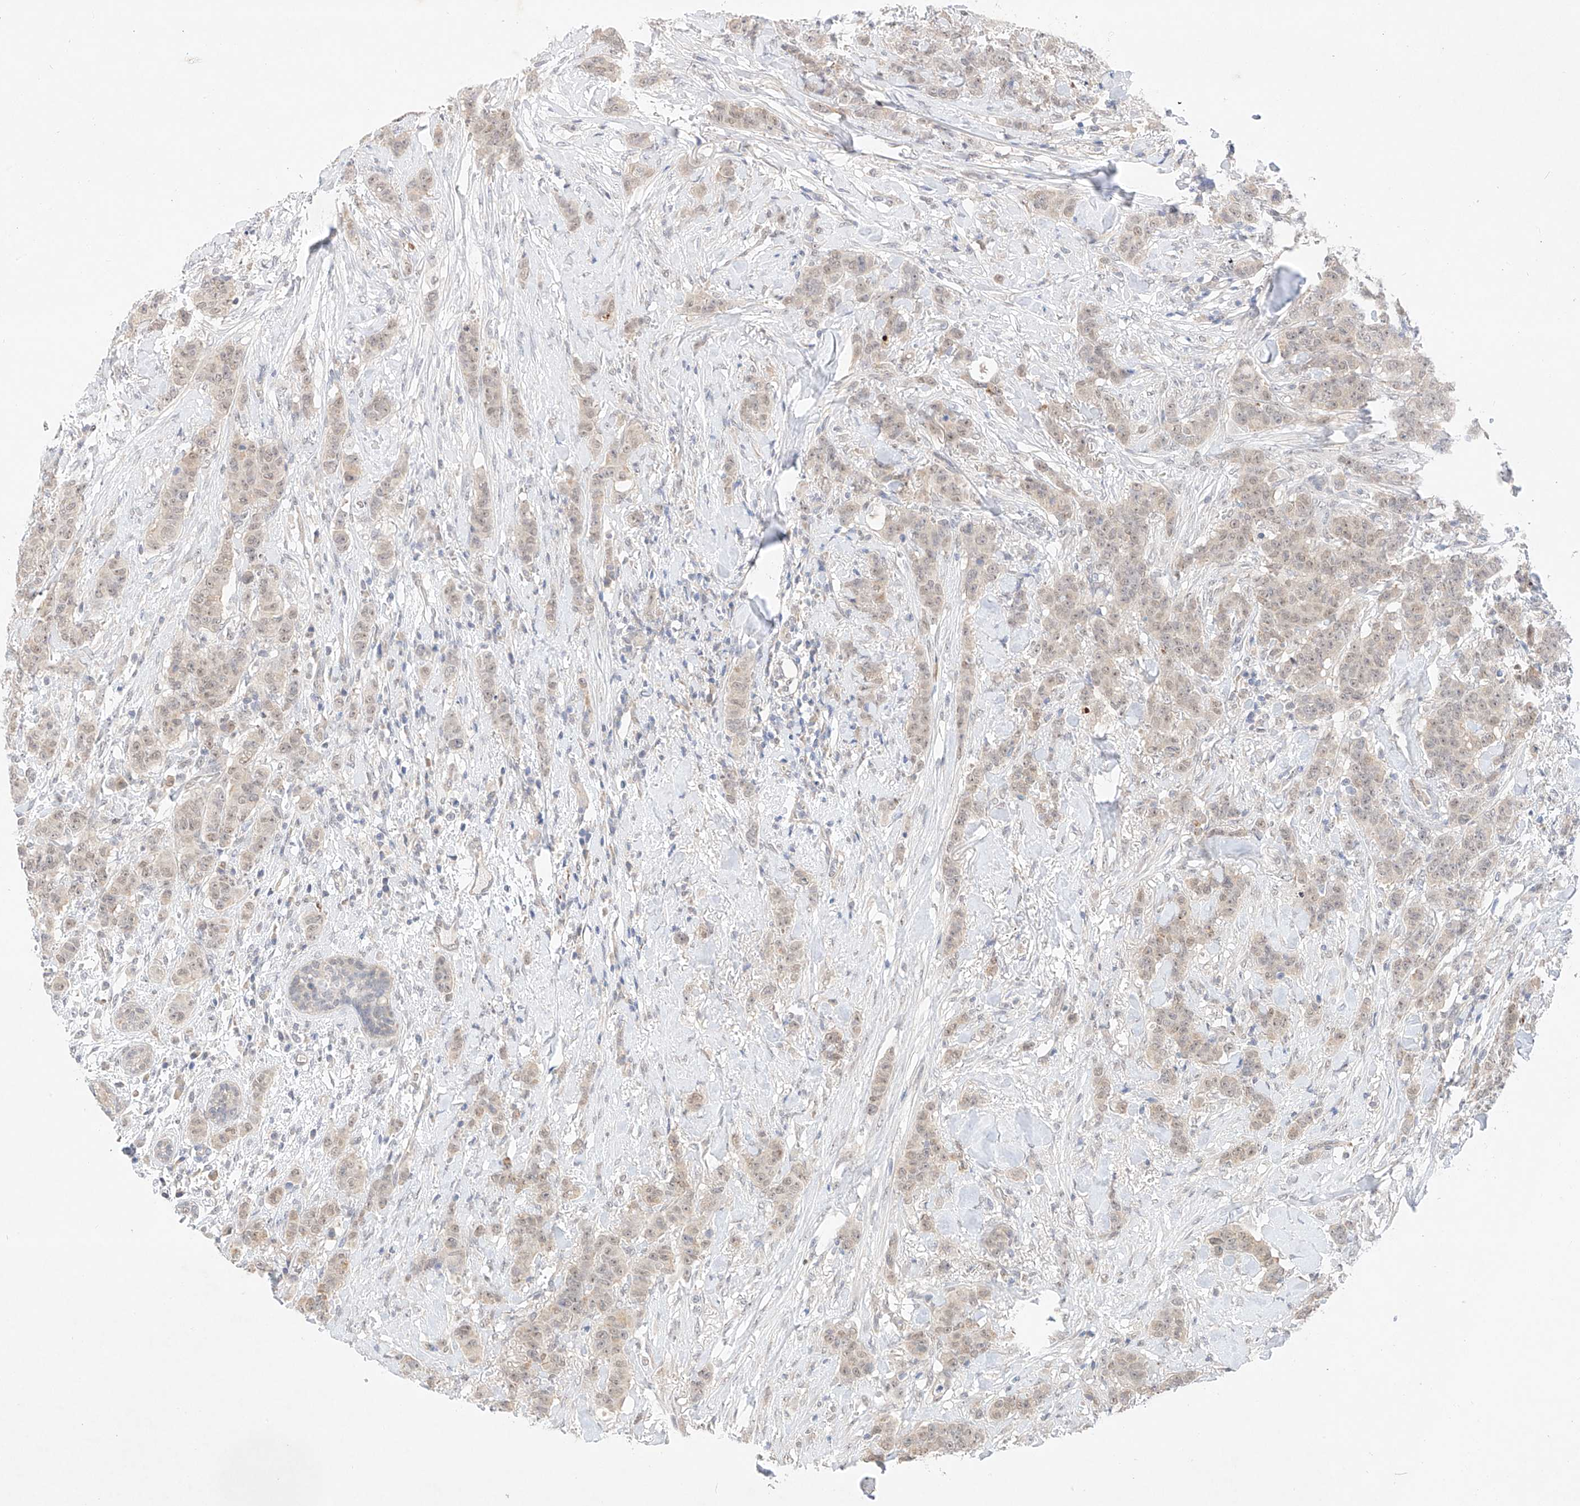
{"staining": {"intensity": "weak", "quantity": ">75%", "location": "nuclear"}, "tissue": "breast cancer", "cell_type": "Tumor cells", "image_type": "cancer", "snomed": [{"axis": "morphology", "description": "Duct carcinoma"}, {"axis": "topography", "description": "Breast"}], "caption": "A low amount of weak nuclear staining is present in about >75% of tumor cells in breast cancer (invasive ductal carcinoma) tissue.", "gene": "IL22RA2", "patient": {"sex": "female", "age": 40}}